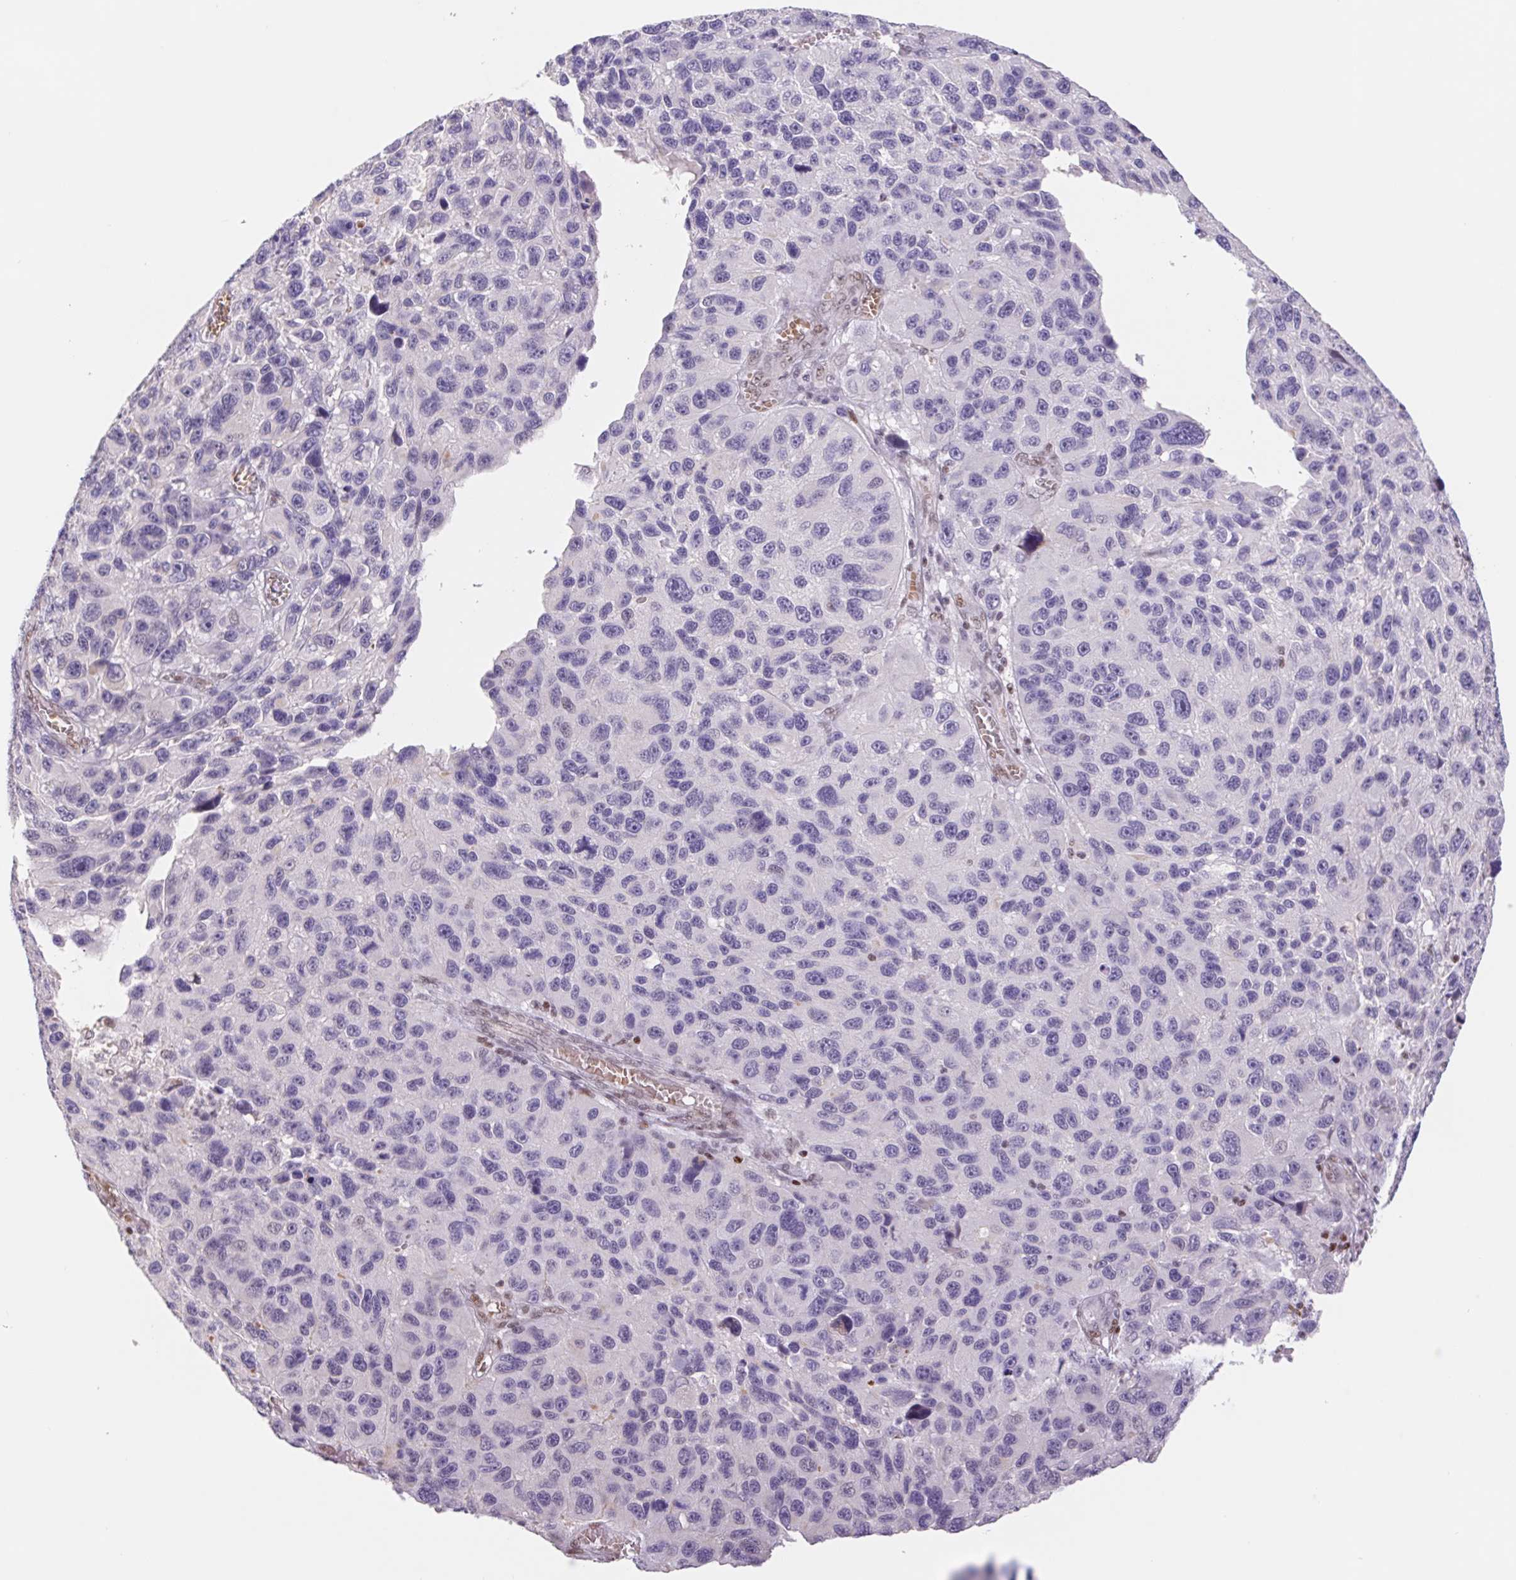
{"staining": {"intensity": "negative", "quantity": "none", "location": "none"}, "tissue": "melanoma", "cell_type": "Tumor cells", "image_type": "cancer", "snomed": [{"axis": "morphology", "description": "Malignant melanoma, NOS"}, {"axis": "topography", "description": "Skin"}], "caption": "Histopathology image shows no protein staining in tumor cells of malignant melanoma tissue.", "gene": "TRERF1", "patient": {"sex": "male", "age": 53}}